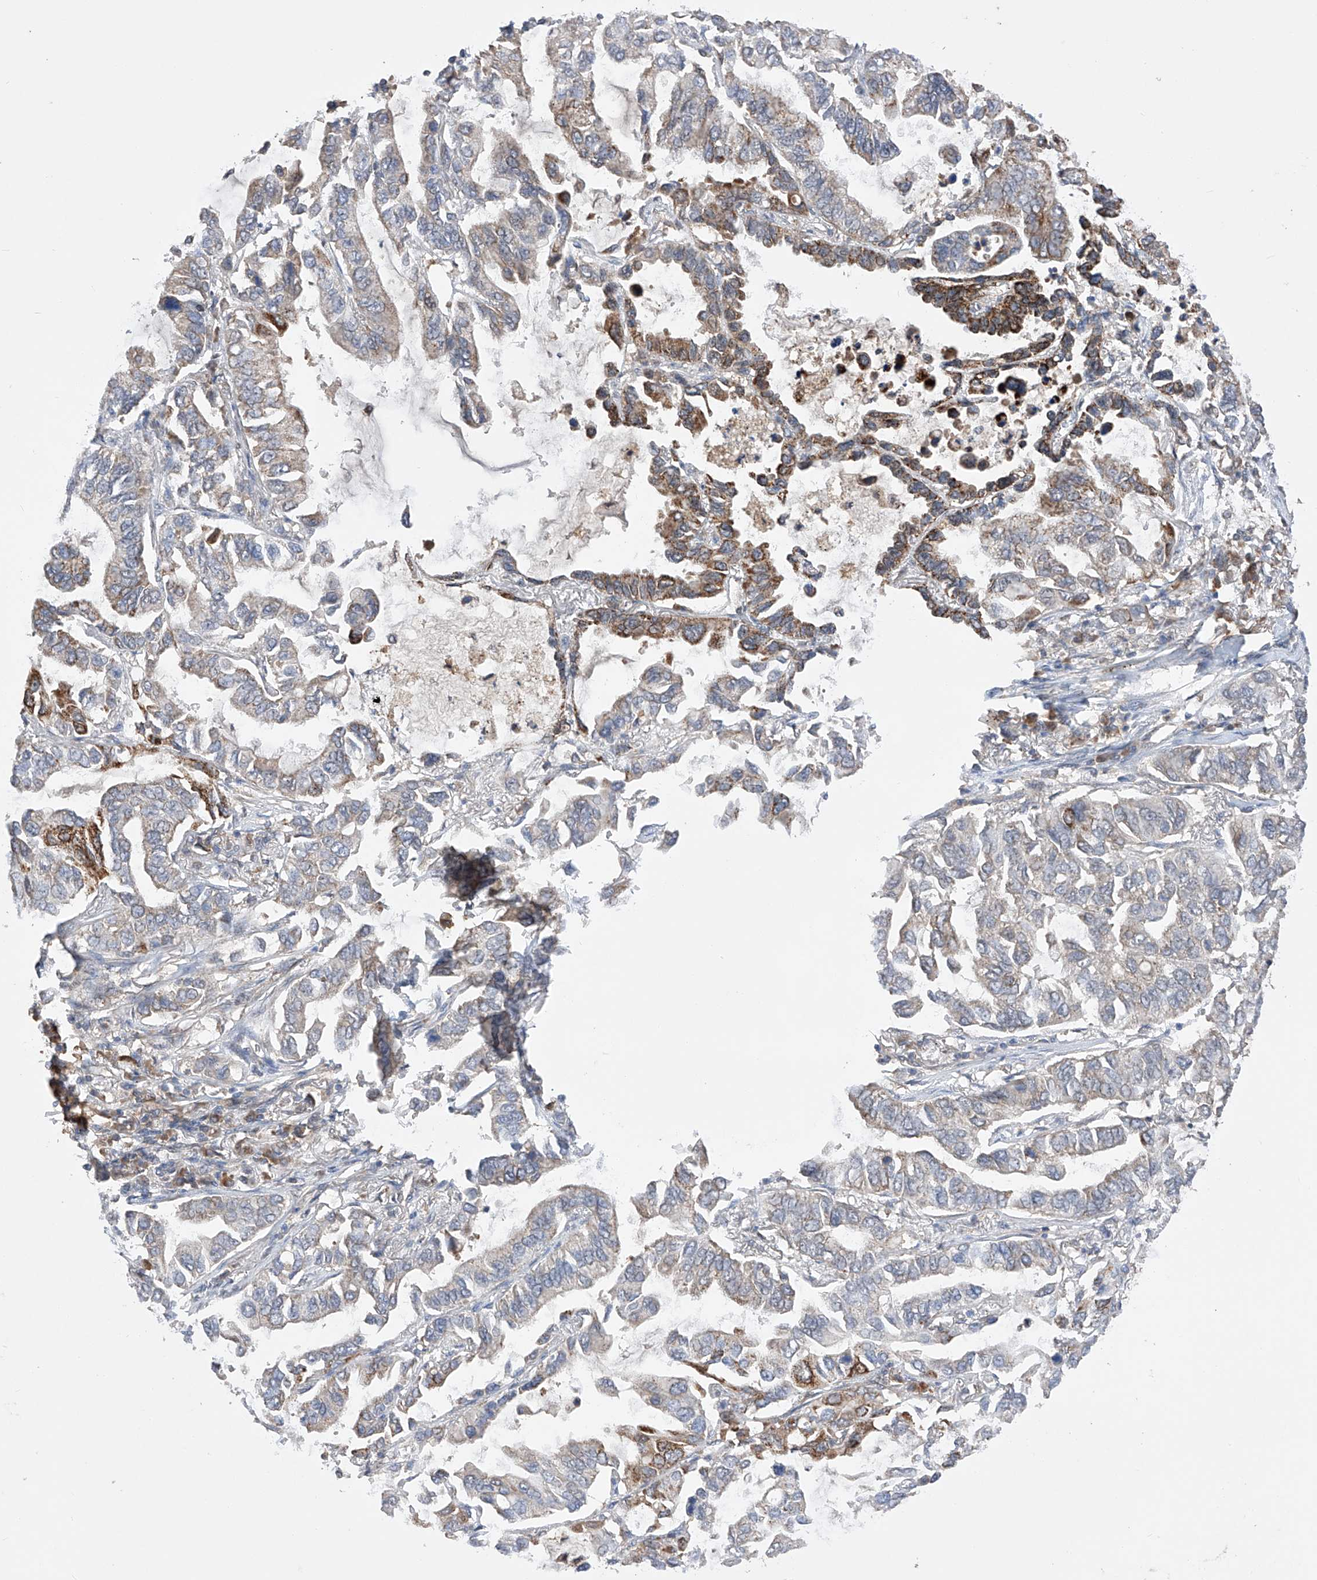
{"staining": {"intensity": "moderate", "quantity": "25%-75%", "location": "cytoplasmic/membranous"}, "tissue": "lung cancer", "cell_type": "Tumor cells", "image_type": "cancer", "snomed": [{"axis": "morphology", "description": "Adenocarcinoma, NOS"}, {"axis": "topography", "description": "Lung"}], "caption": "Protein staining of lung adenocarcinoma tissue demonstrates moderate cytoplasmic/membranous positivity in approximately 25%-75% of tumor cells.", "gene": "SDHAF4", "patient": {"sex": "male", "age": 64}}